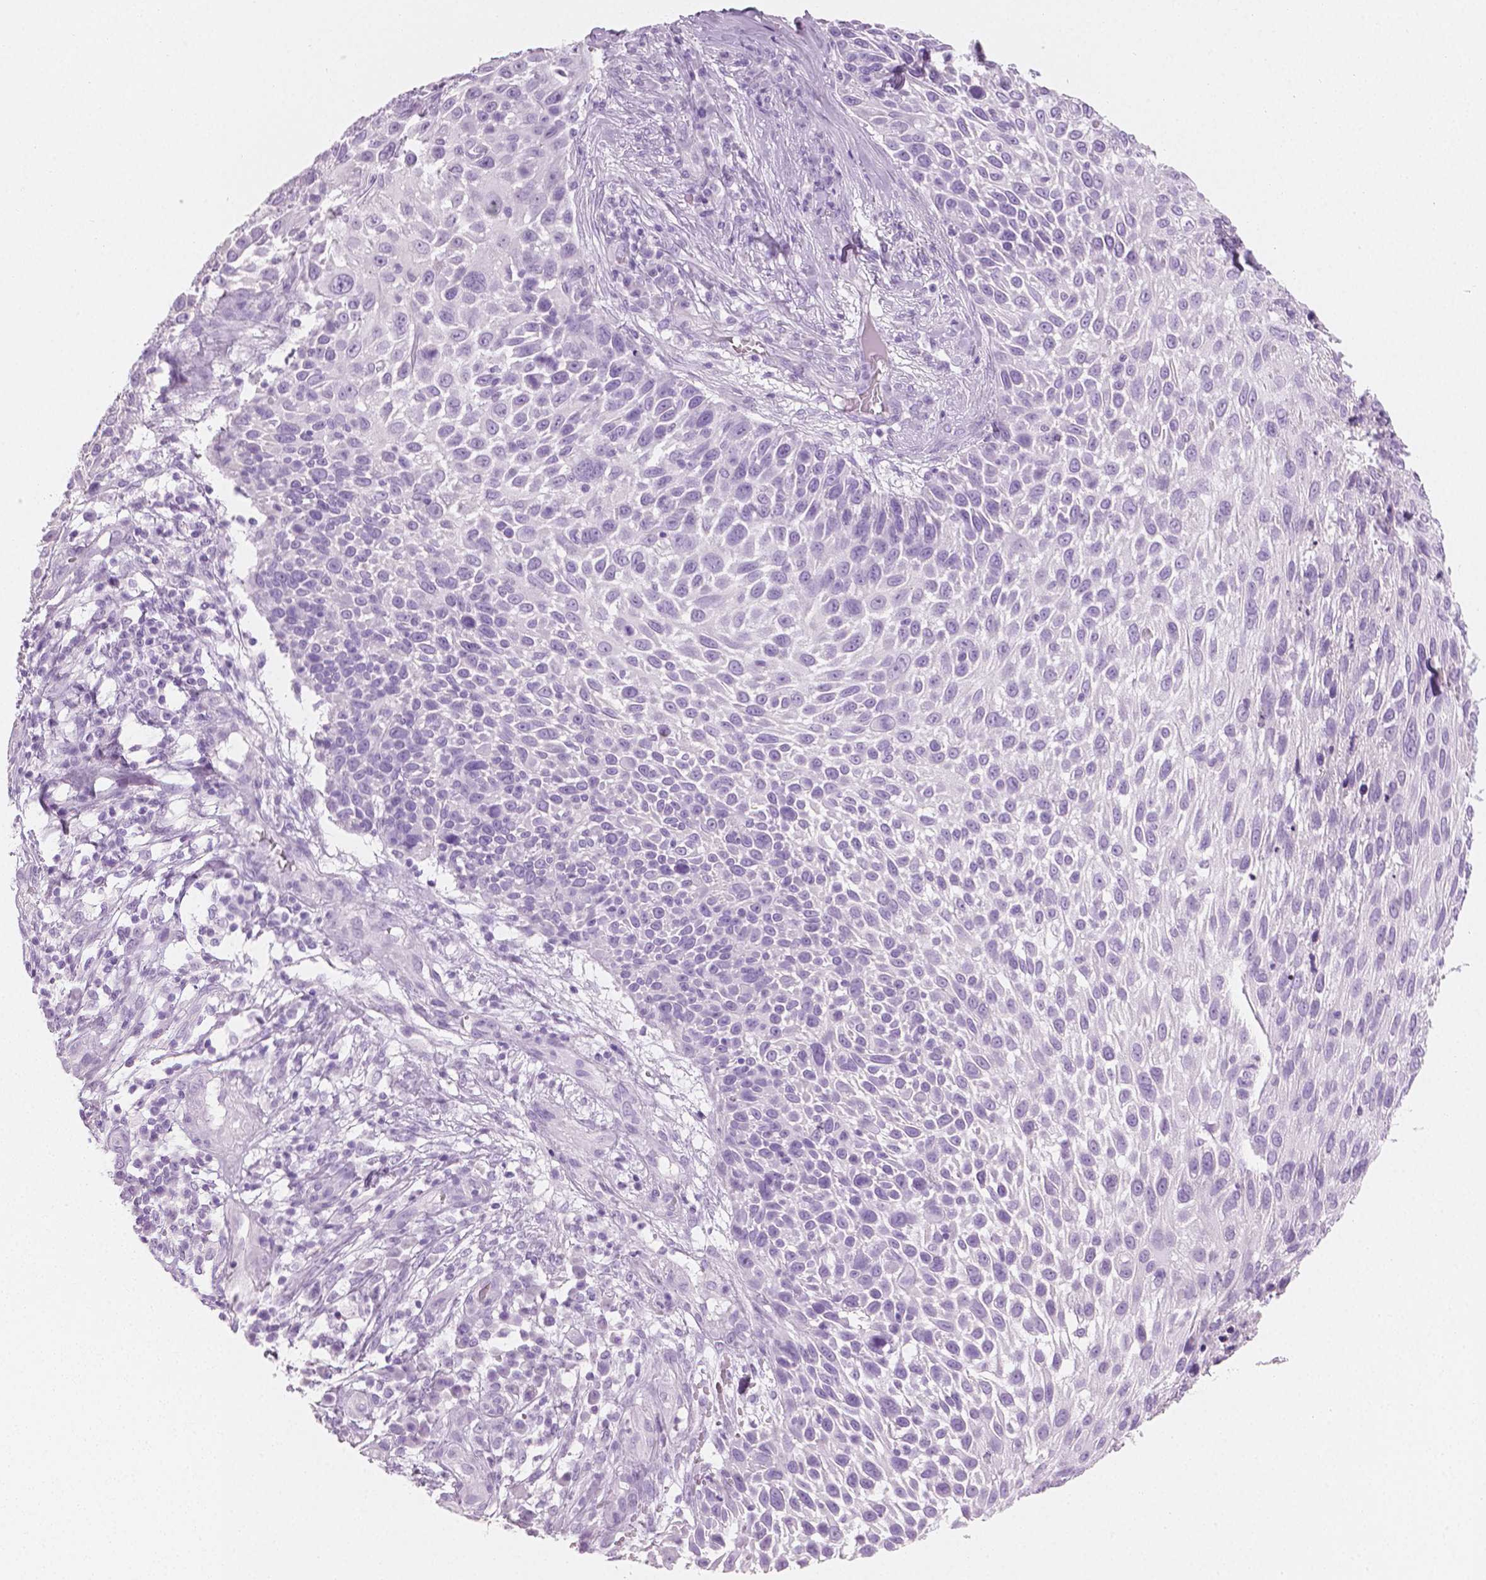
{"staining": {"intensity": "negative", "quantity": "none", "location": "none"}, "tissue": "skin cancer", "cell_type": "Tumor cells", "image_type": "cancer", "snomed": [{"axis": "morphology", "description": "Squamous cell carcinoma, NOS"}, {"axis": "topography", "description": "Skin"}], "caption": "DAB (3,3'-diaminobenzidine) immunohistochemical staining of human skin cancer demonstrates no significant positivity in tumor cells.", "gene": "PLIN4", "patient": {"sex": "male", "age": 92}}